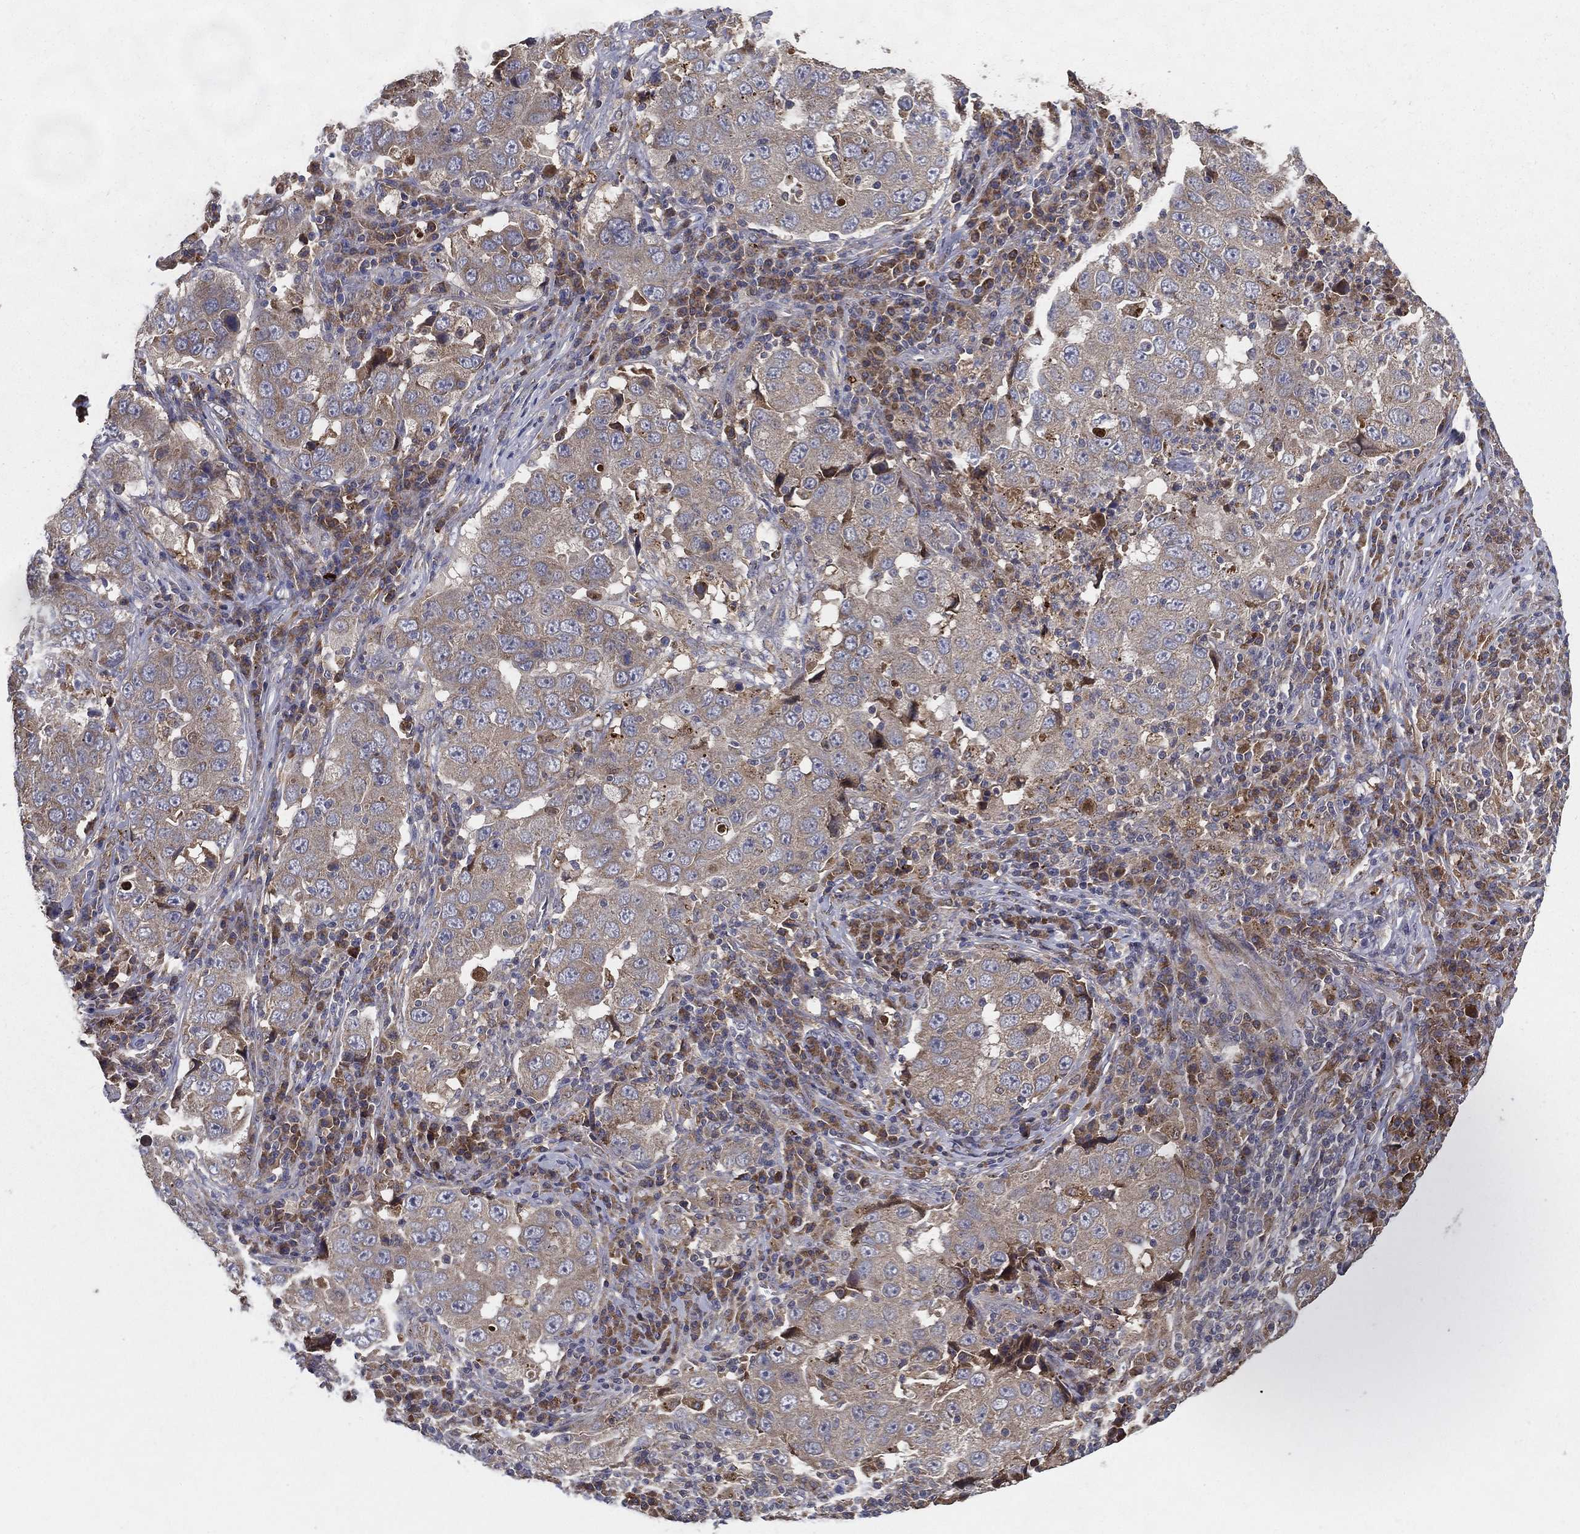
{"staining": {"intensity": "weak", "quantity": "<25%", "location": "cytoplasmic/membranous"}, "tissue": "lung cancer", "cell_type": "Tumor cells", "image_type": "cancer", "snomed": [{"axis": "morphology", "description": "Adenocarcinoma, NOS"}, {"axis": "topography", "description": "Lung"}], "caption": "IHC photomicrograph of adenocarcinoma (lung) stained for a protein (brown), which displays no staining in tumor cells.", "gene": "MT-ND1", "patient": {"sex": "male", "age": 73}}